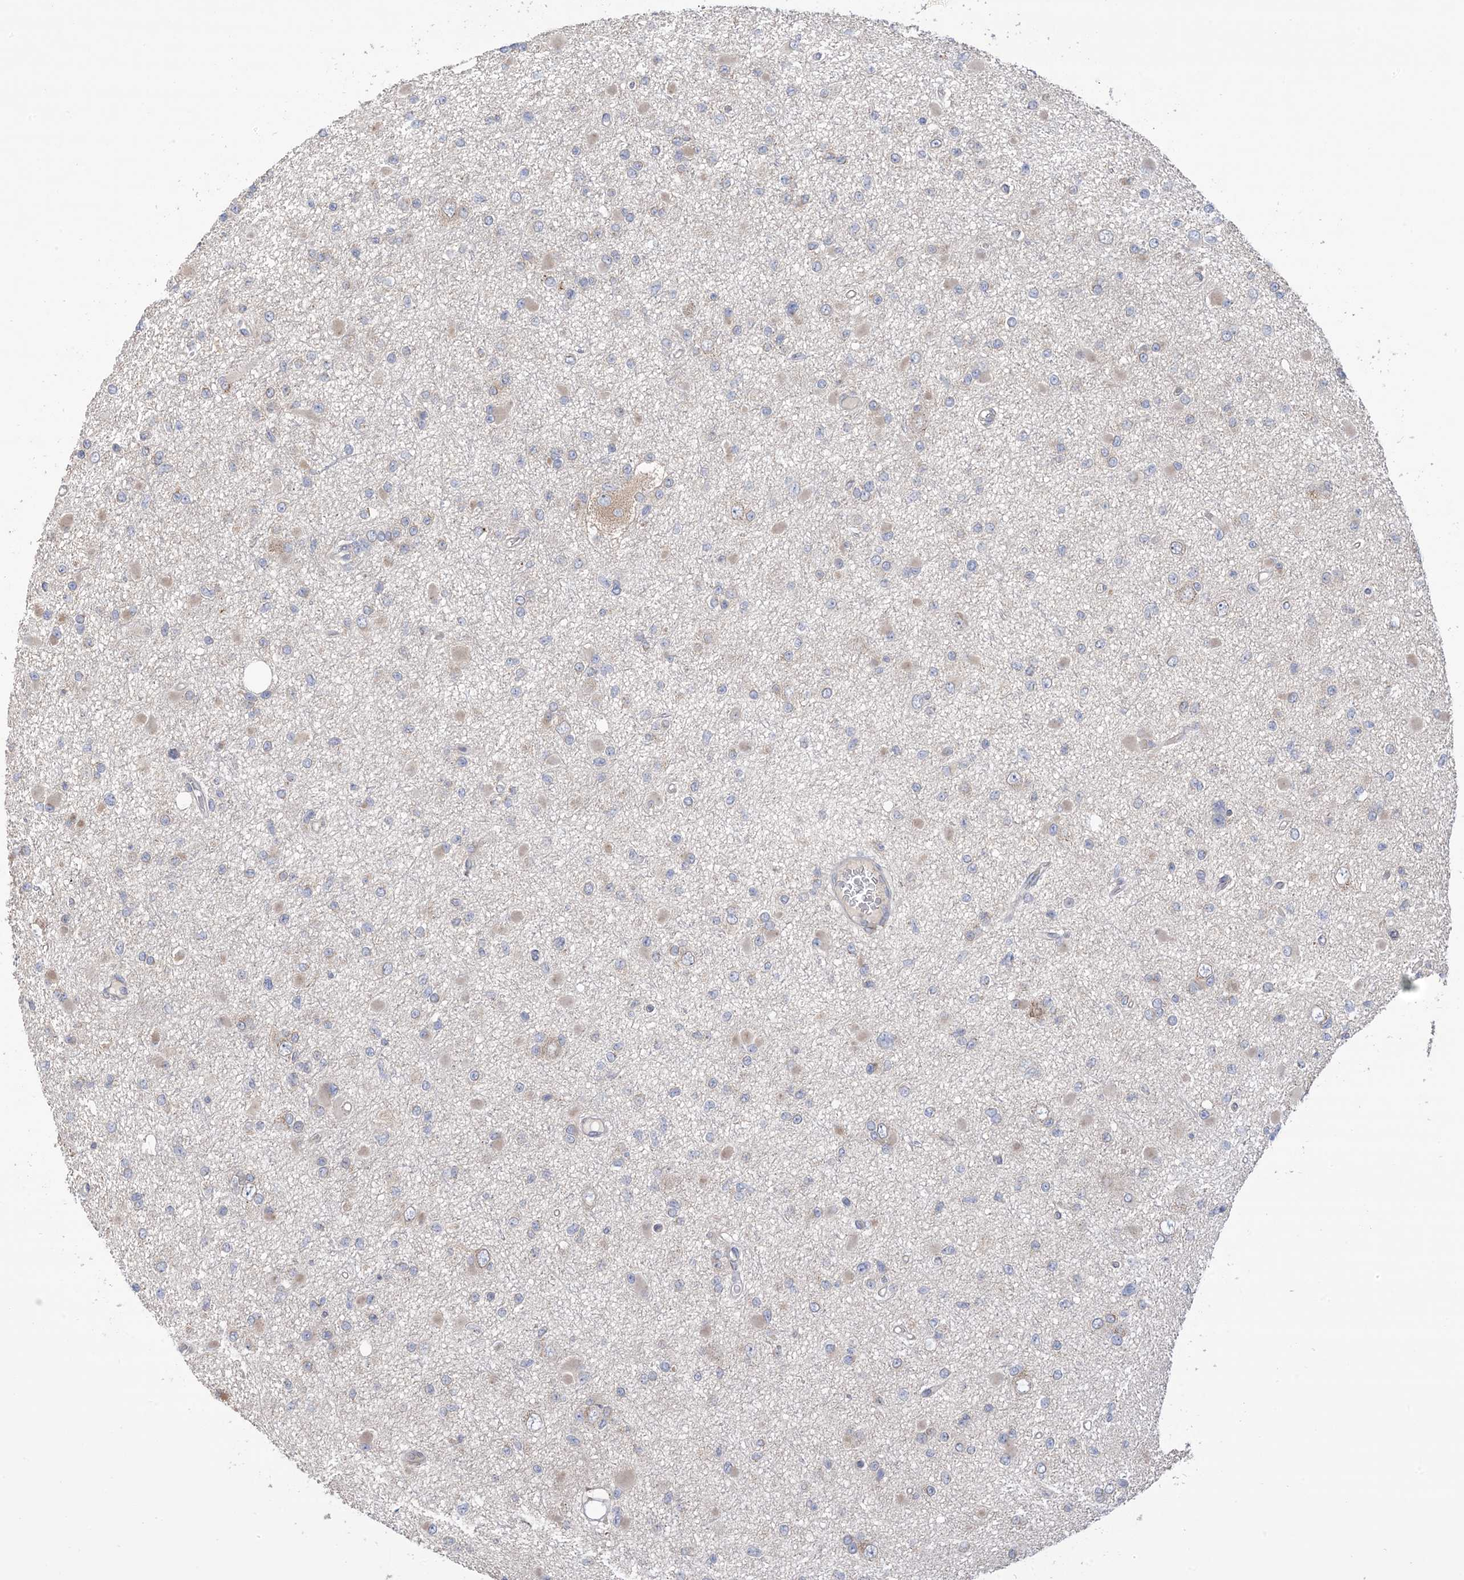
{"staining": {"intensity": "weak", "quantity": "<25%", "location": "cytoplasmic/membranous"}, "tissue": "glioma", "cell_type": "Tumor cells", "image_type": "cancer", "snomed": [{"axis": "morphology", "description": "Glioma, malignant, Low grade"}, {"axis": "topography", "description": "Brain"}], "caption": "A photomicrograph of glioma stained for a protein shows no brown staining in tumor cells.", "gene": "CLEC16A", "patient": {"sex": "female", "age": 22}}